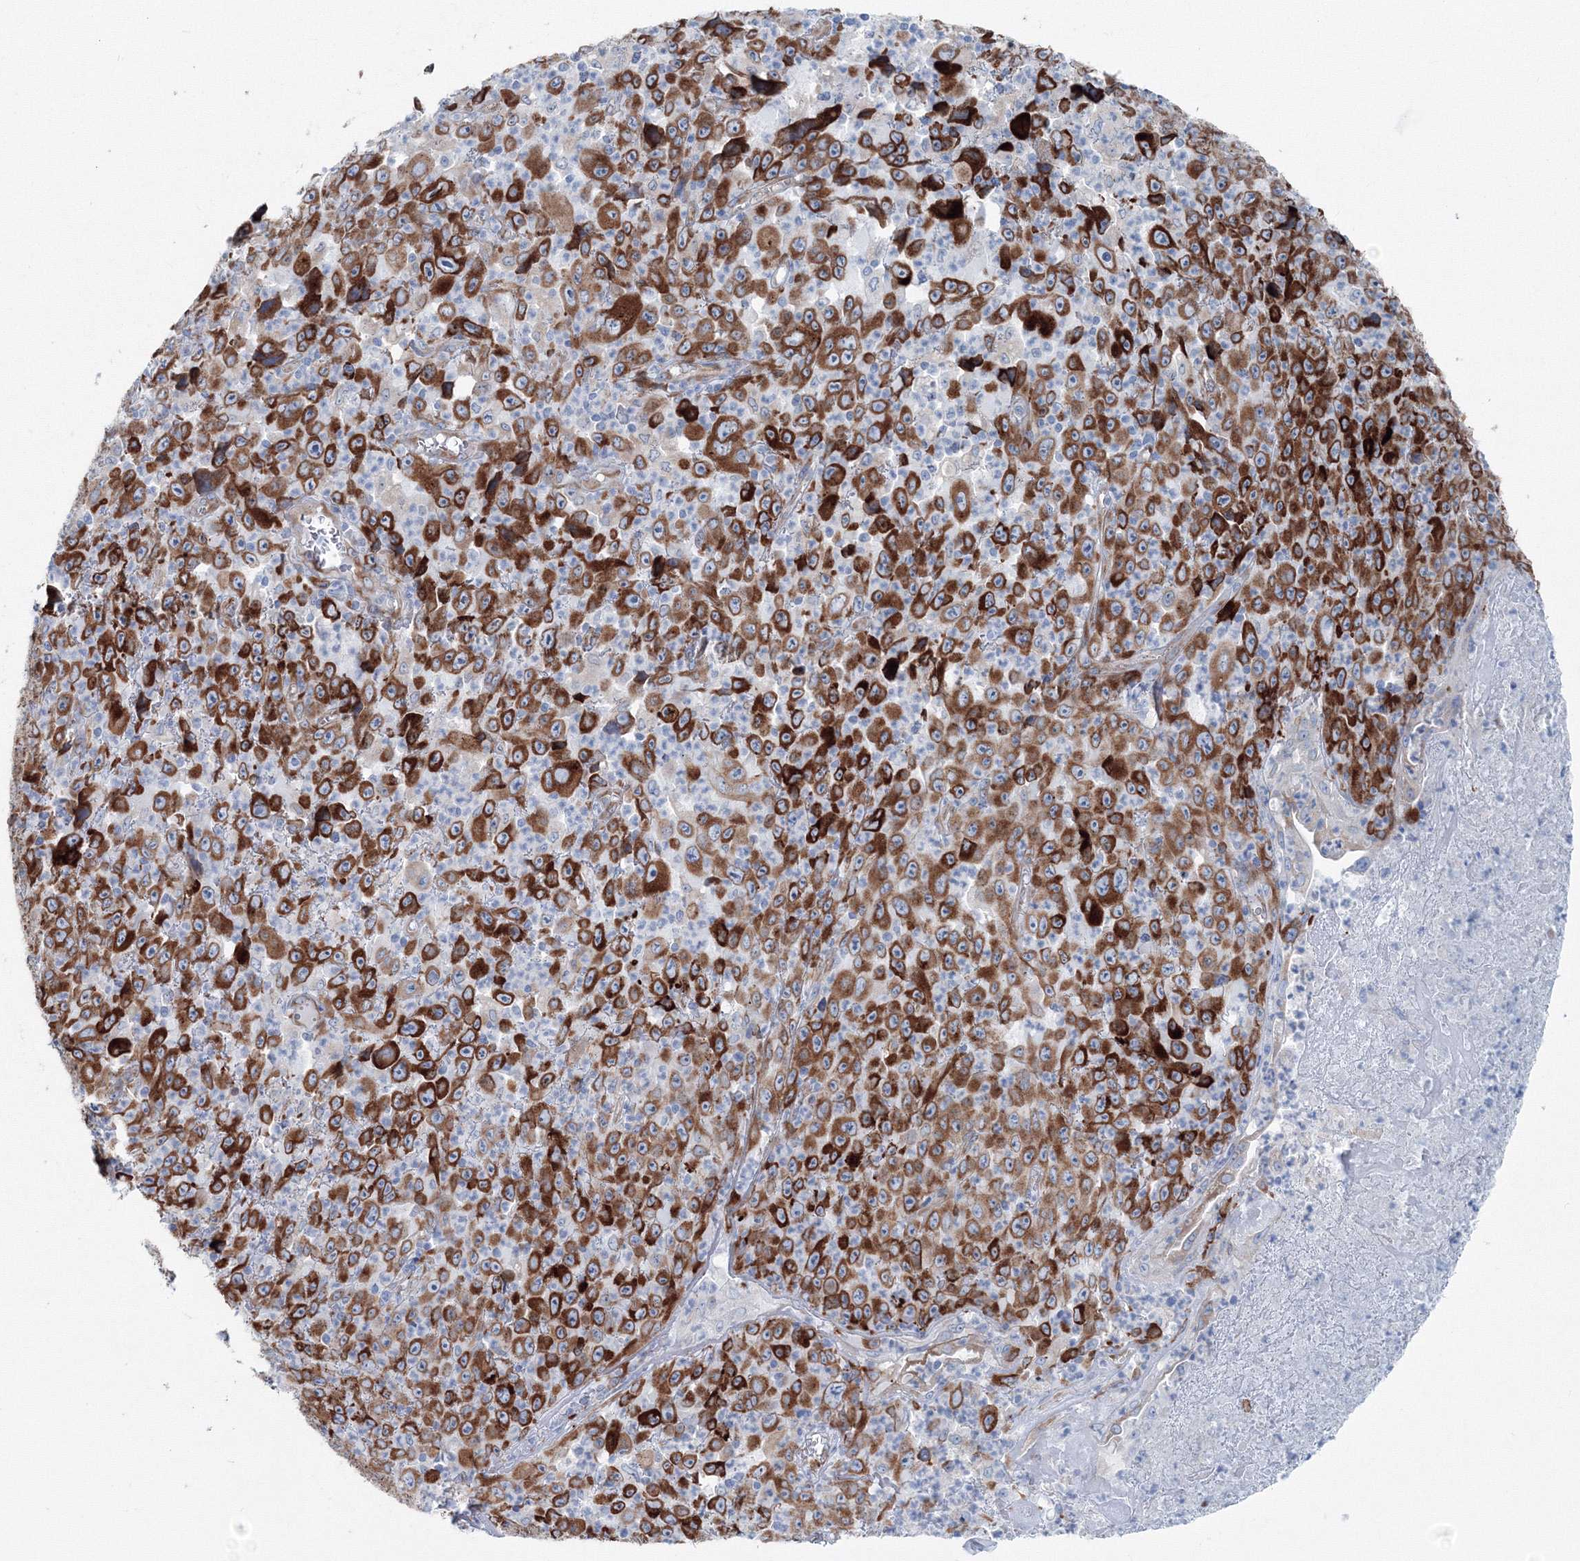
{"staining": {"intensity": "strong", "quantity": ">75%", "location": "cytoplasmic/membranous"}, "tissue": "melanoma", "cell_type": "Tumor cells", "image_type": "cancer", "snomed": [{"axis": "morphology", "description": "Malignant melanoma, Metastatic site"}, {"axis": "topography", "description": "Skin"}], "caption": "IHC image of neoplastic tissue: malignant melanoma (metastatic site) stained using immunohistochemistry displays high levels of strong protein expression localized specifically in the cytoplasmic/membranous of tumor cells, appearing as a cytoplasmic/membranous brown color.", "gene": "RCN1", "patient": {"sex": "female", "age": 56}}